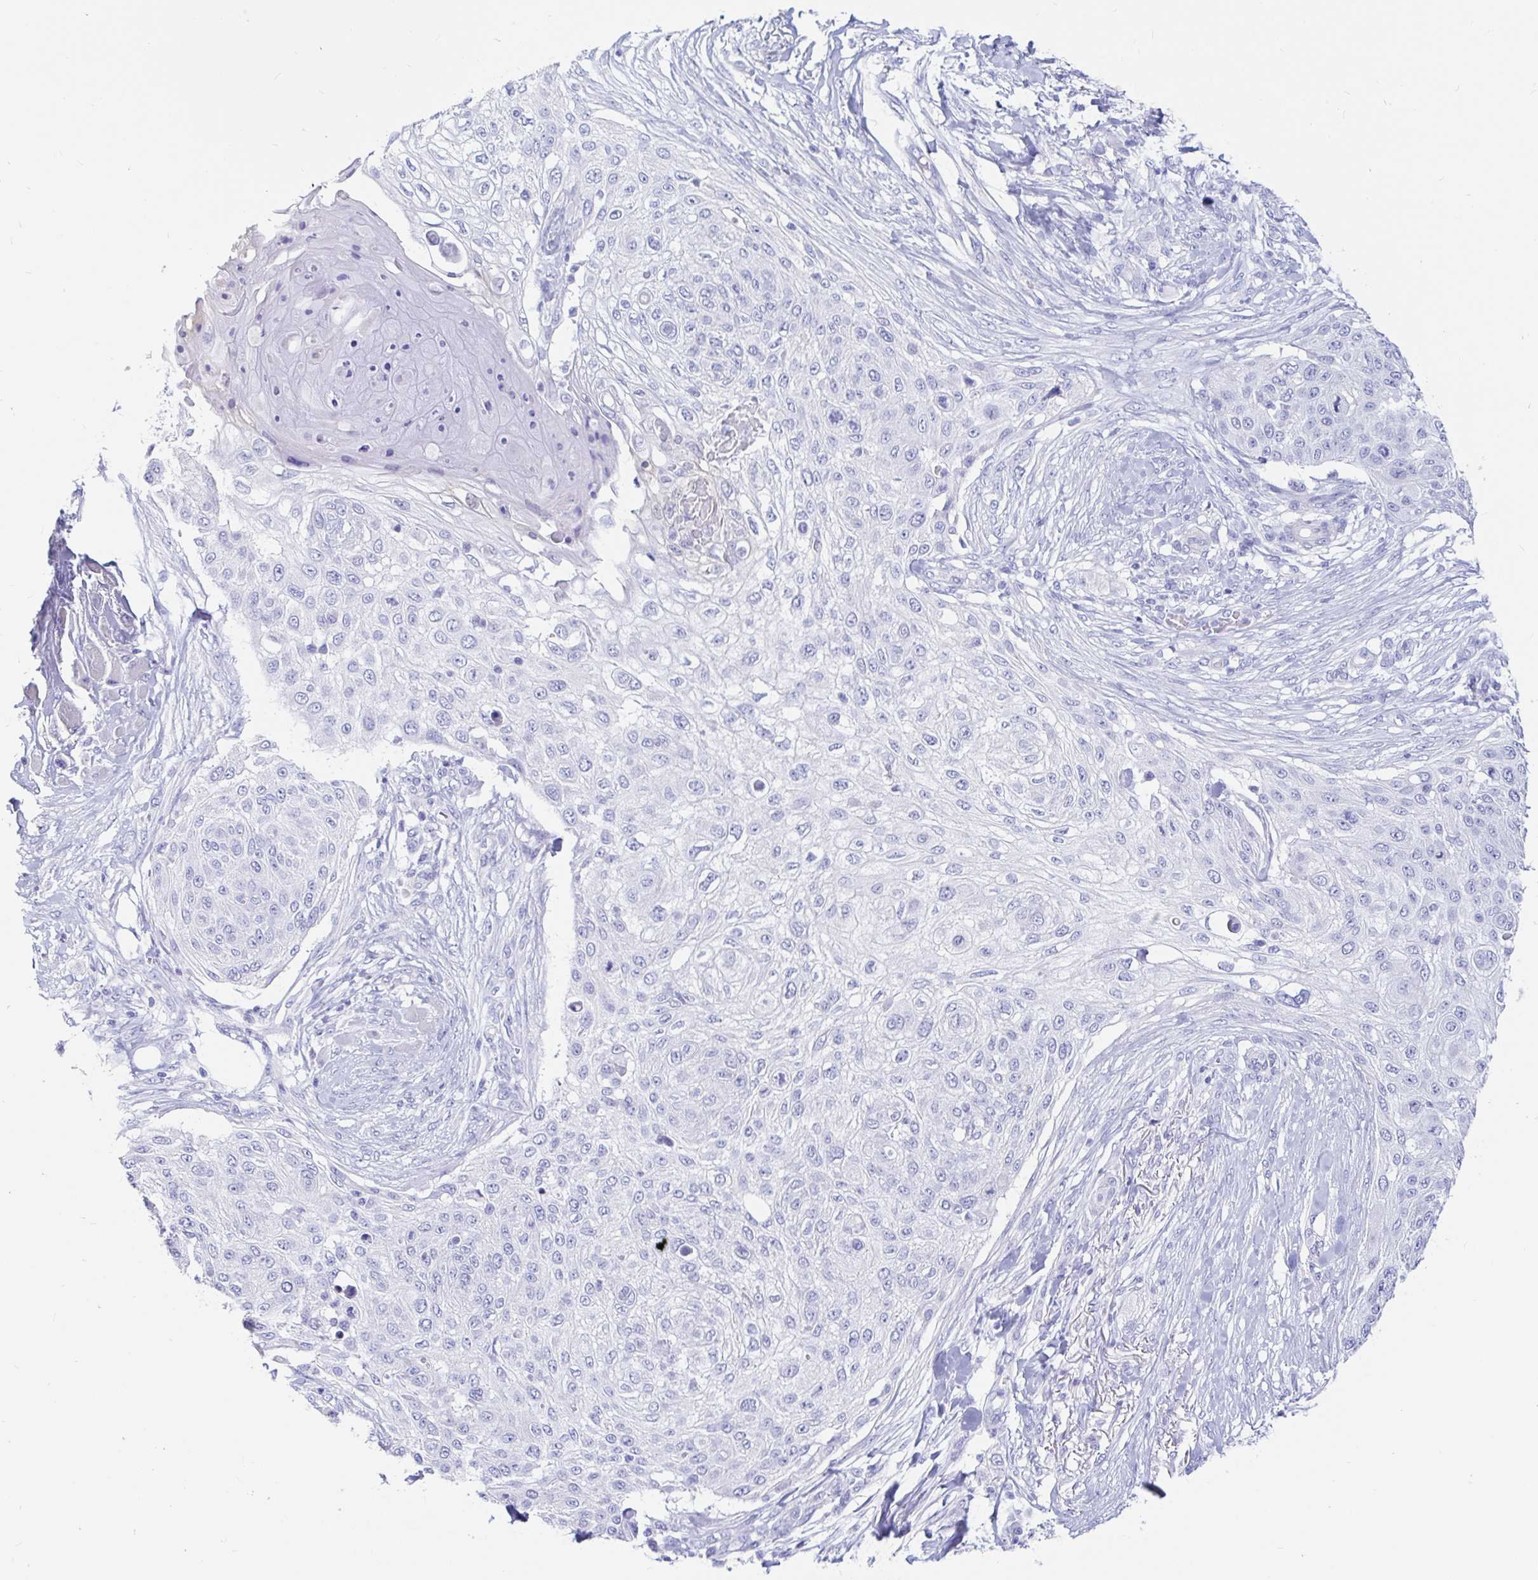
{"staining": {"intensity": "negative", "quantity": "none", "location": "none"}, "tissue": "skin cancer", "cell_type": "Tumor cells", "image_type": "cancer", "snomed": [{"axis": "morphology", "description": "Squamous cell carcinoma, NOS"}, {"axis": "topography", "description": "Skin"}], "caption": "The photomicrograph reveals no significant positivity in tumor cells of squamous cell carcinoma (skin). (DAB (3,3'-diaminobenzidine) IHC, high magnification).", "gene": "PPP1R1B", "patient": {"sex": "female", "age": 87}}